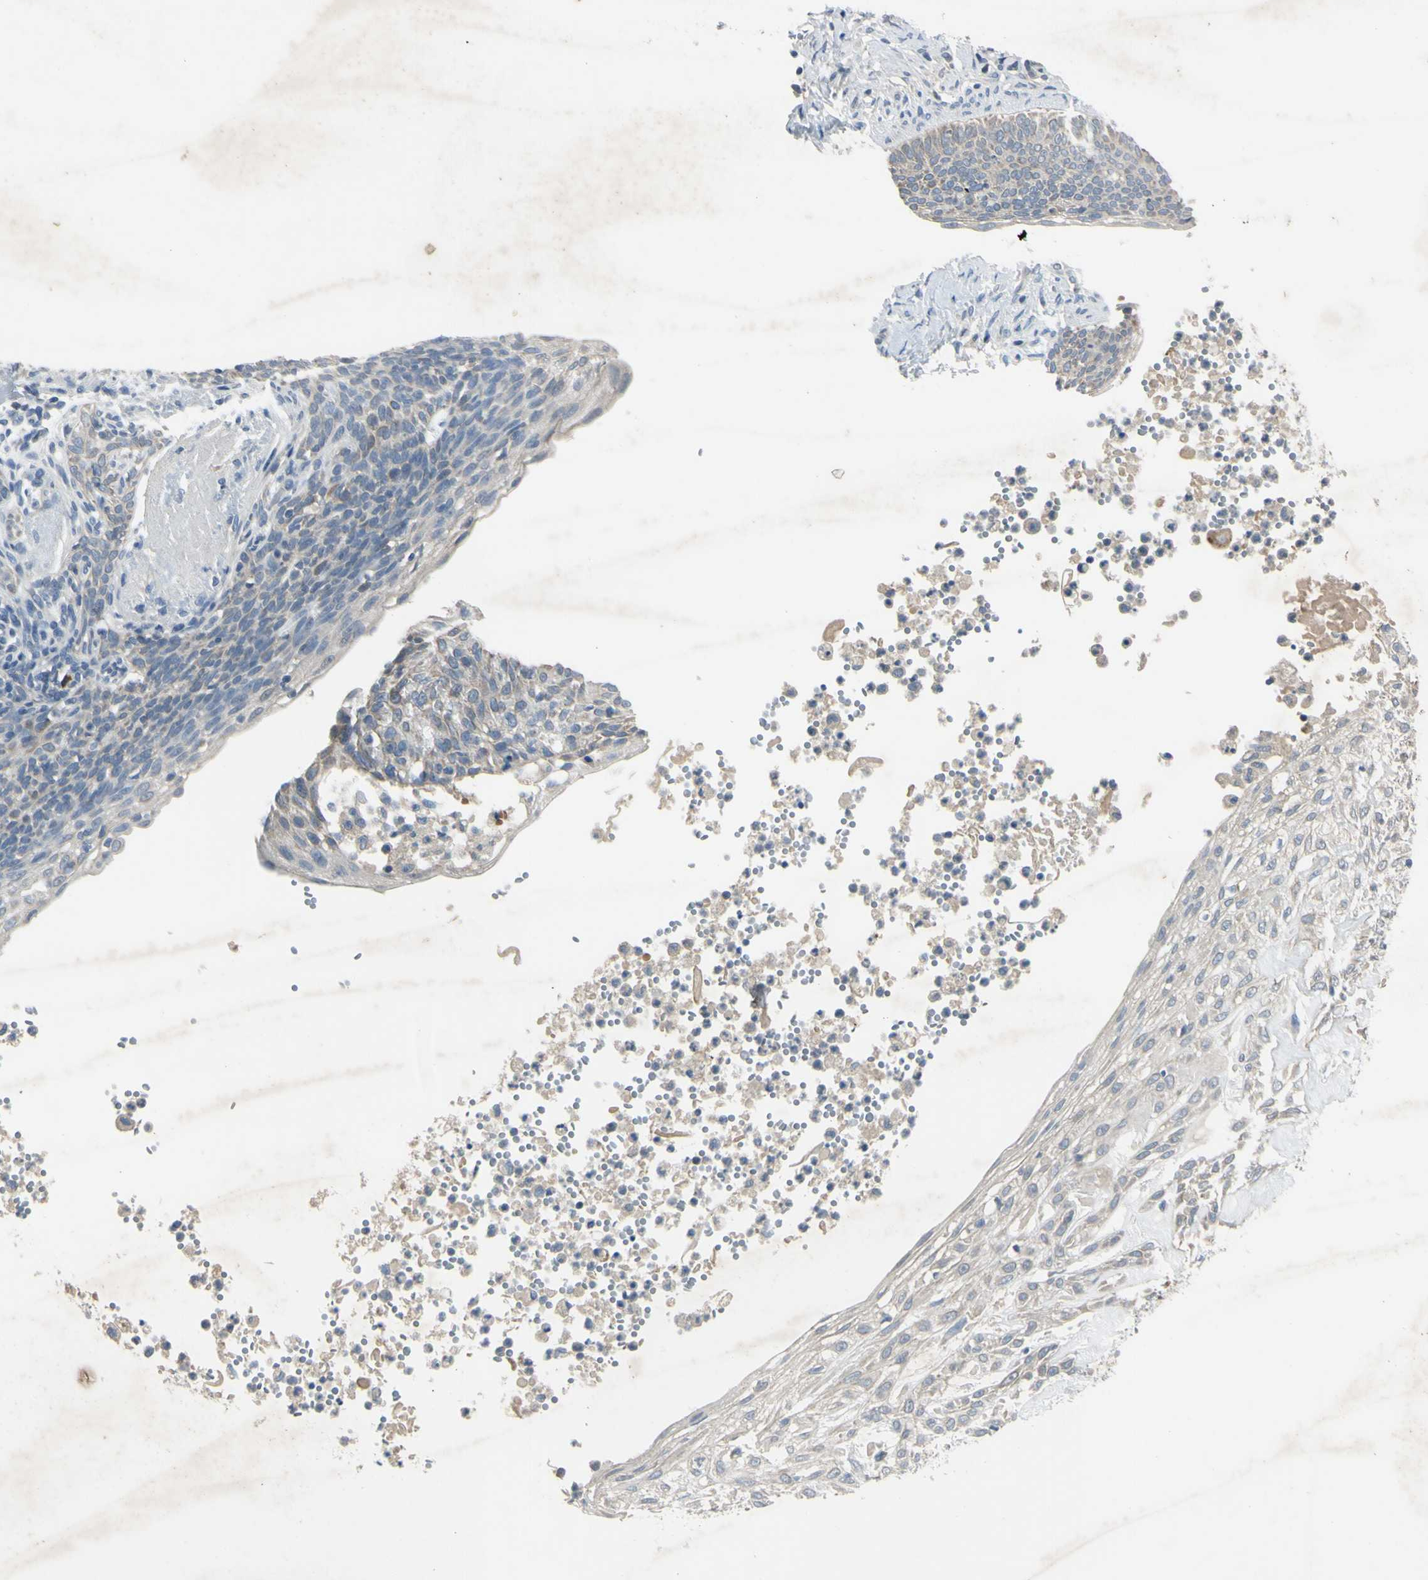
{"staining": {"intensity": "negative", "quantity": "none", "location": "none"}, "tissue": "skin cancer", "cell_type": "Tumor cells", "image_type": "cancer", "snomed": [{"axis": "morphology", "description": "Normal tissue, NOS"}, {"axis": "morphology", "description": "Basal cell carcinoma"}, {"axis": "topography", "description": "Skin"}], "caption": "IHC image of neoplastic tissue: human skin cancer stained with DAB (3,3'-diaminobenzidine) displays no significant protein positivity in tumor cells.", "gene": "AATK", "patient": {"sex": "male", "age": 87}}